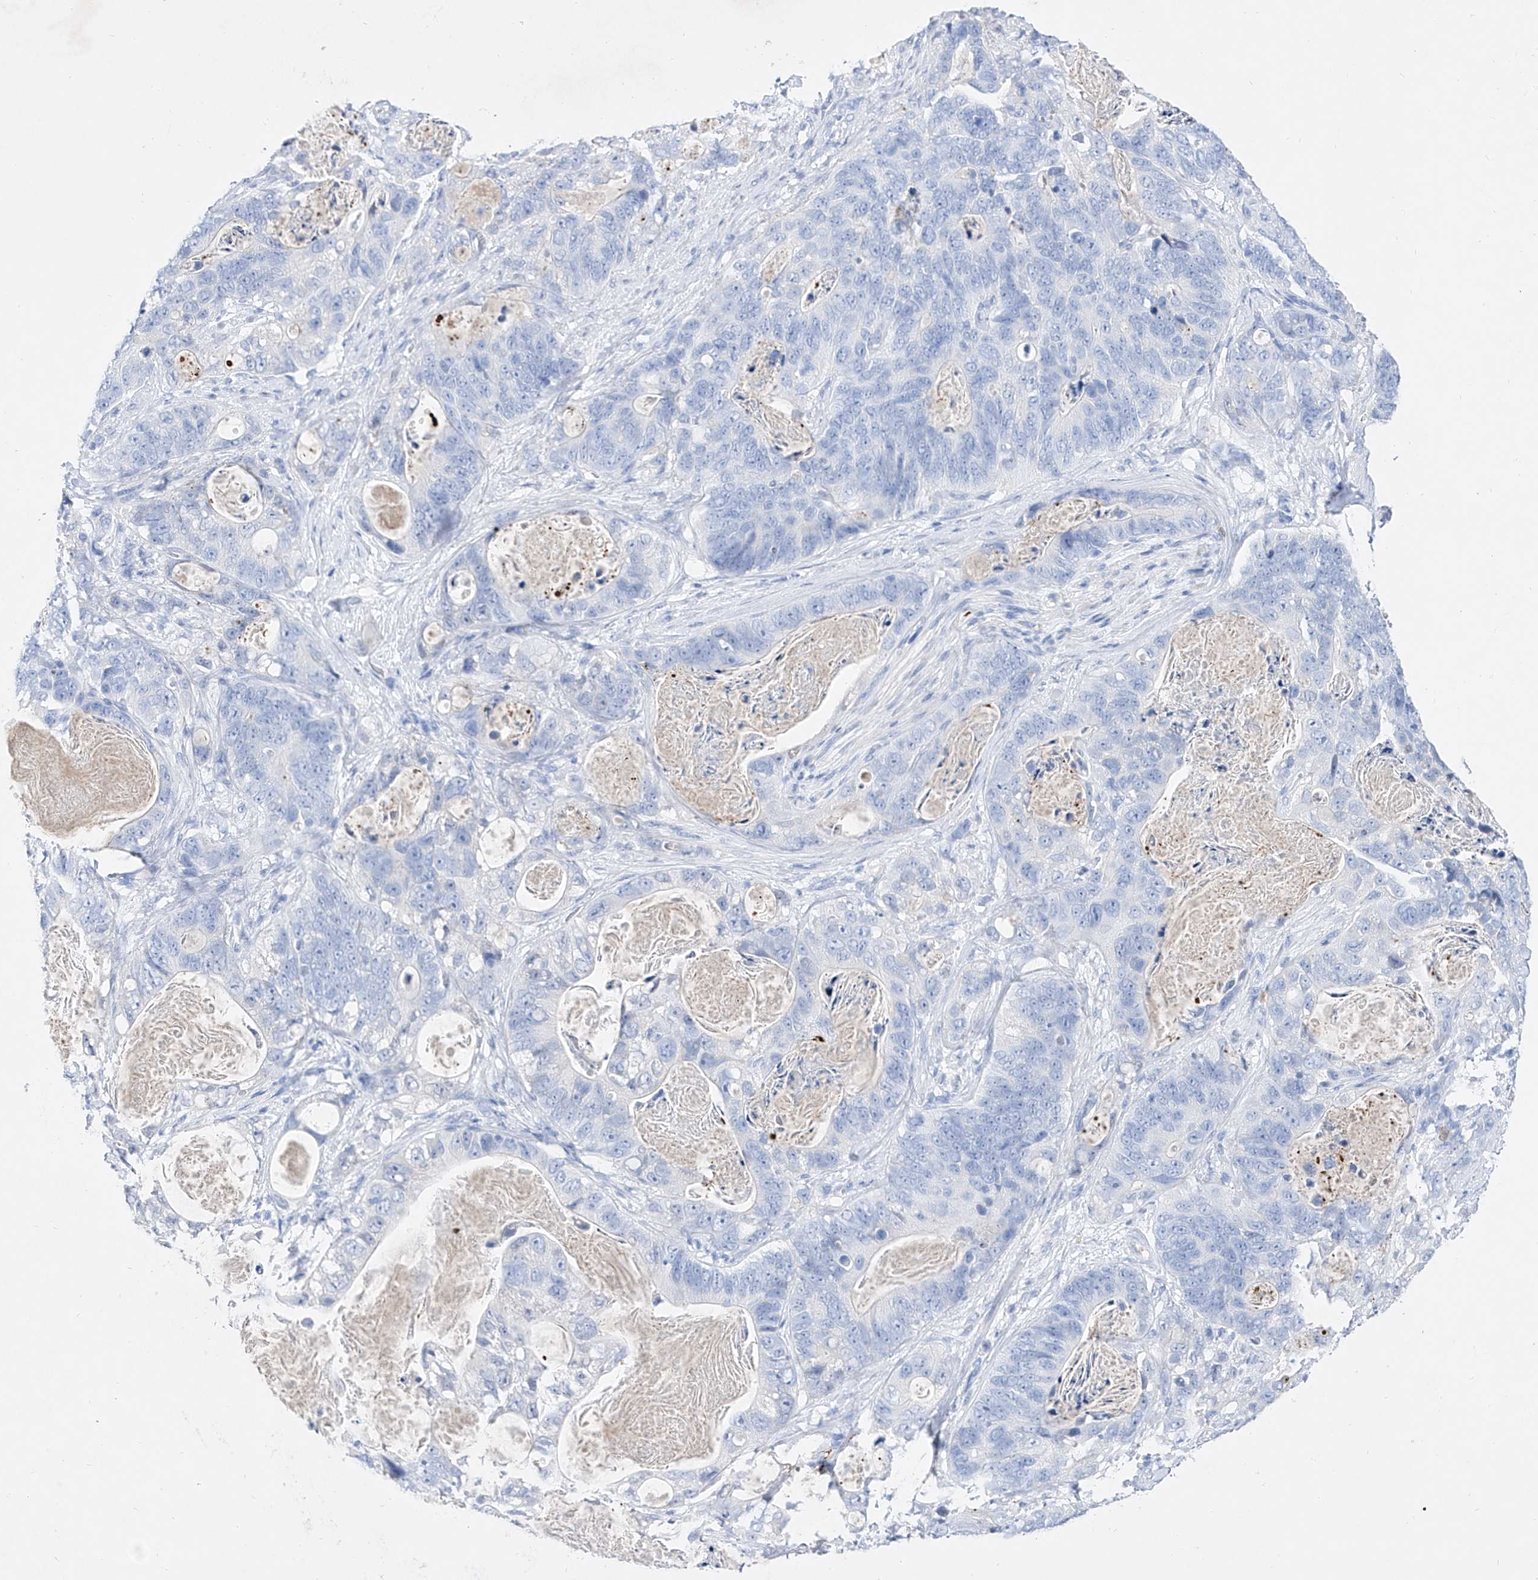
{"staining": {"intensity": "negative", "quantity": "none", "location": "none"}, "tissue": "stomach cancer", "cell_type": "Tumor cells", "image_type": "cancer", "snomed": [{"axis": "morphology", "description": "Normal tissue, NOS"}, {"axis": "morphology", "description": "Adenocarcinoma, NOS"}, {"axis": "topography", "description": "Stomach"}], "caption": "IHC image of neoplastic tissue: stomach cancer (adenocarcinoma) stained with DAB (3,3'-diaminobenzidine) displays no significant protein staining in tumor cells. The staining is performed using DAB (3,3'-diaminobenzidine) brown chromogen with nuclei counter-stained in using hematoxylin.", "gene": "TM7SF2", "patient": {"sex": "female", "age": 89}}